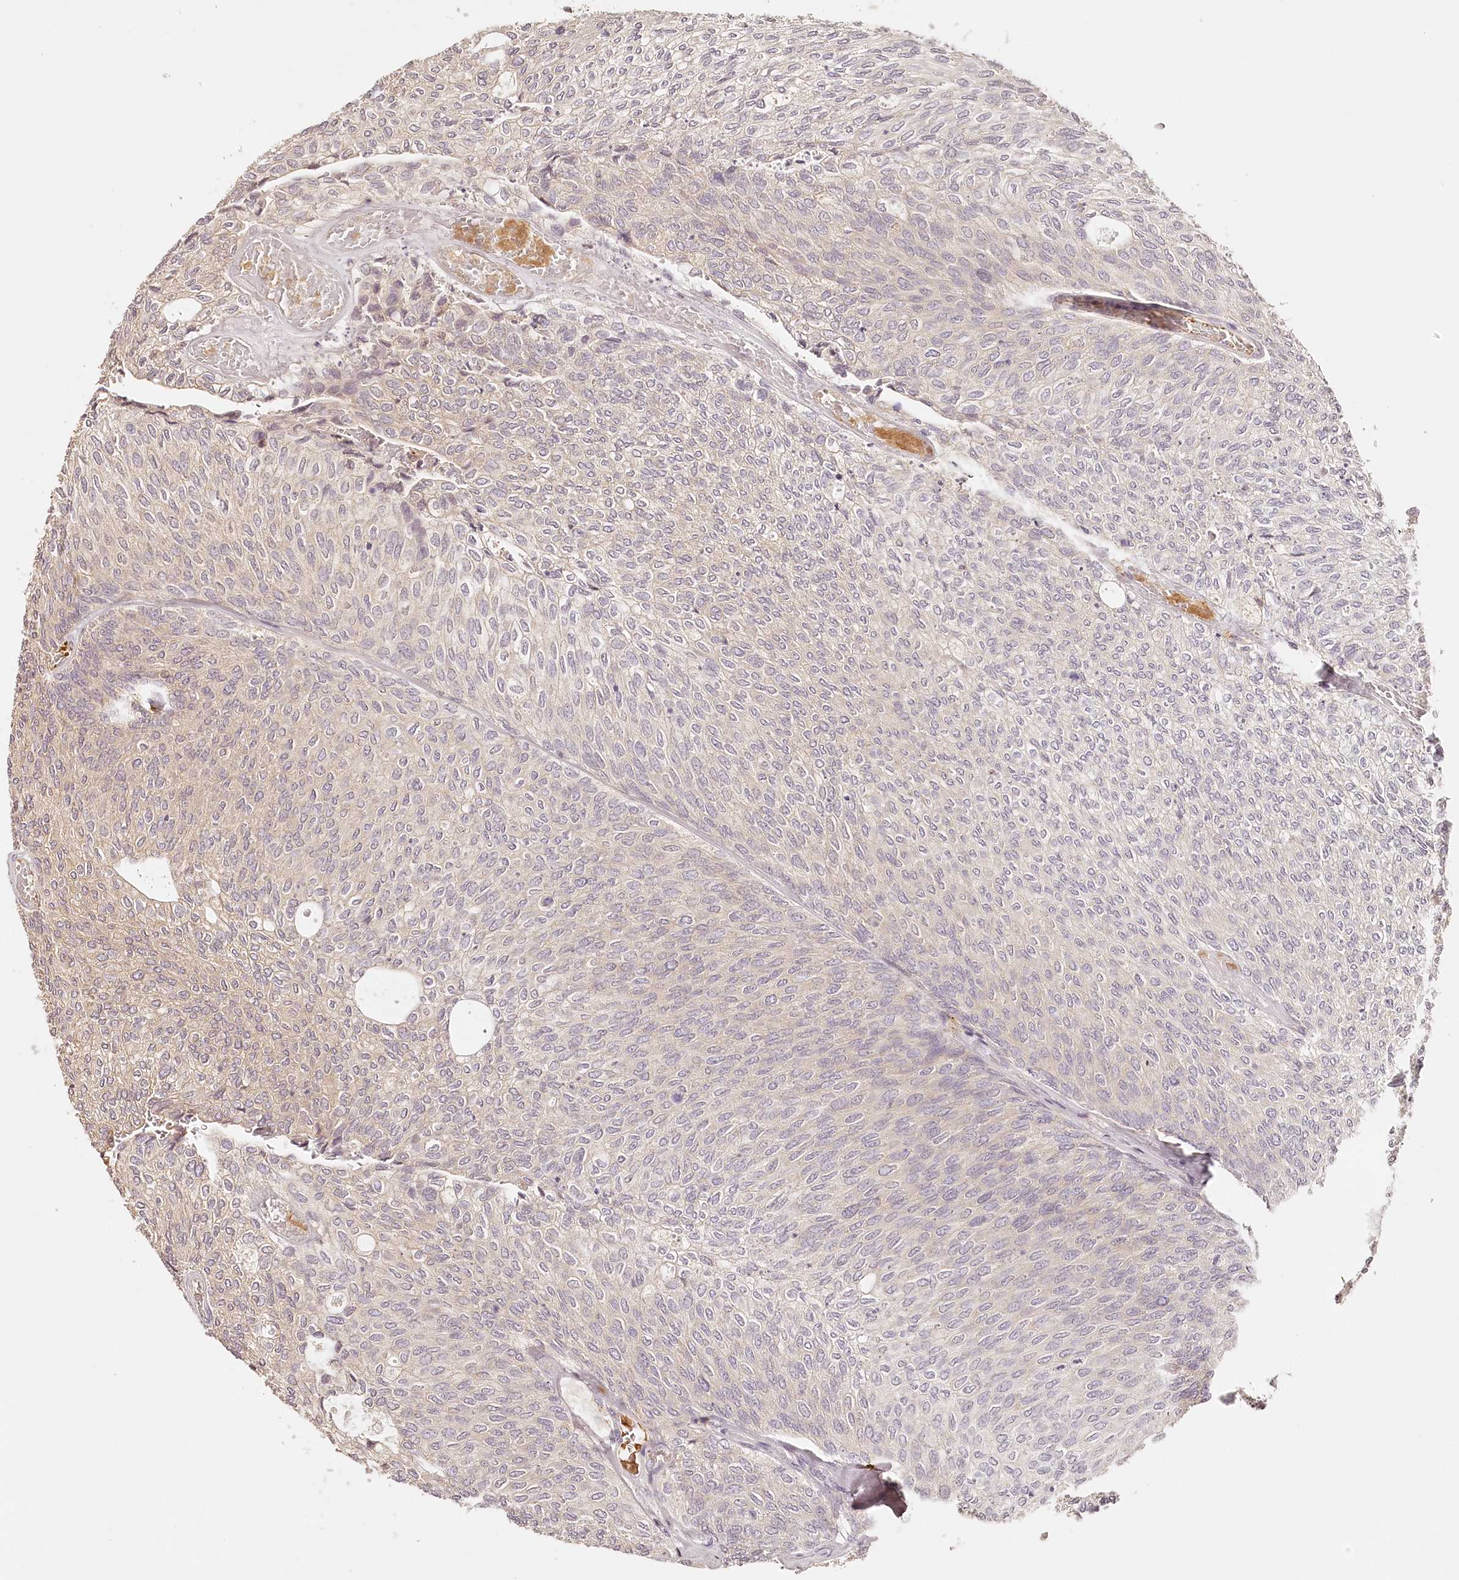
{"staining": {"intensity": "negative", "quantity": "none", "location": "none"}, "tissue": "urothelial cancer", "cell_type": "Tumor cells", "image_type": "cancer", "snomed": [{"axis": "morphology", "description": "Urothelial carcinoma, Low grade"}, {"axis": "topography", "description": "Urinary bladder"}], "caption": "IHC micrograph of neoplastic tissue: urothelial cancer stained with DAB reveals no significant protein staining in tumor cells.", "gene": "SYNGR1", "patient": {"sex": "female", "age": 79}}